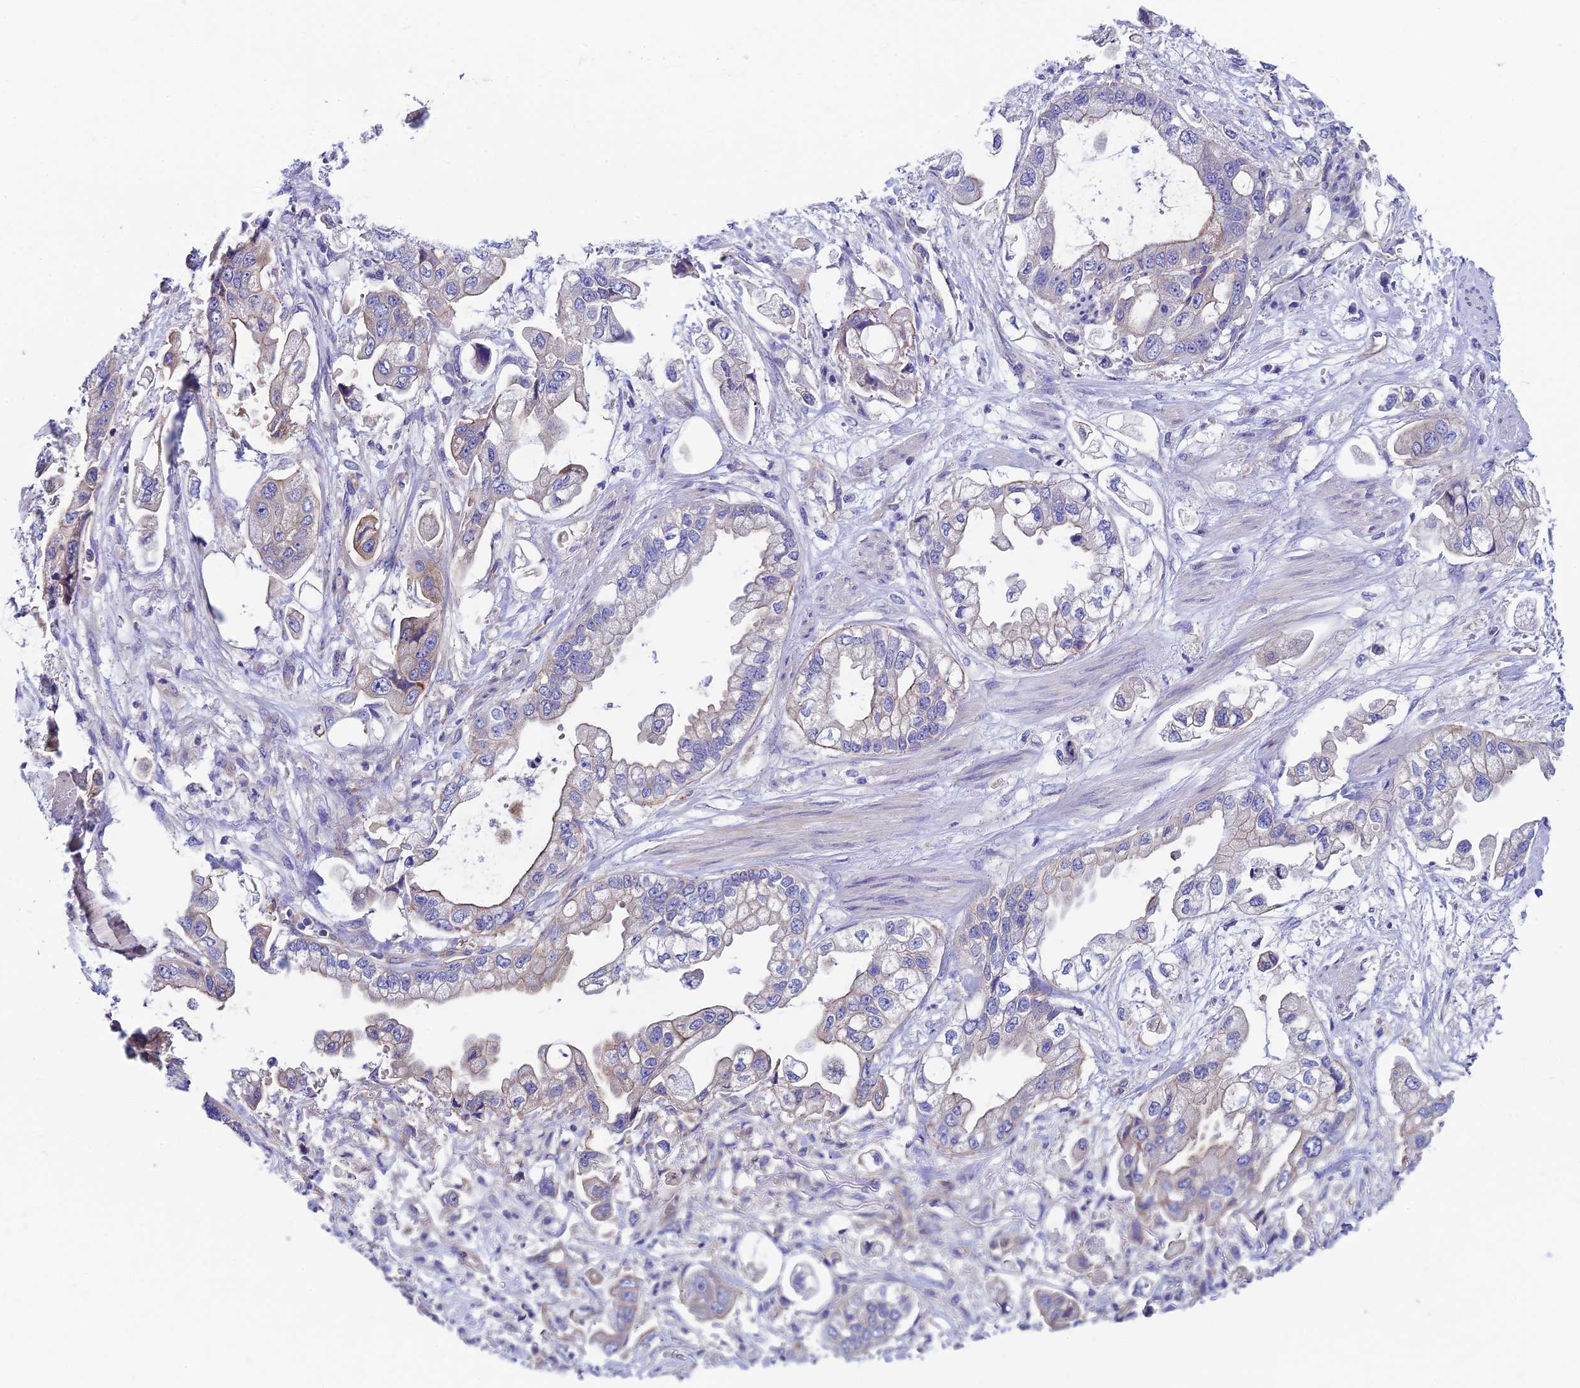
{"staining": {"intensity": "negative", "quantity": "none", "location": "none"}, "tissue": "stomach cancer", "cell_type": "Tumor cells", "image_type": "cancer", "snomed": [{"axis": "morphology", "description": "Adenocarcinoma, NOS"}, {"axis": "topography", "description": "Stomach"}], "caption": "There is no significant positivity in tumor cells of stomach cancer (adenocarcinoma).", "gene": "PPFIA3", "patient": {"sex": "male", "age": 62}}